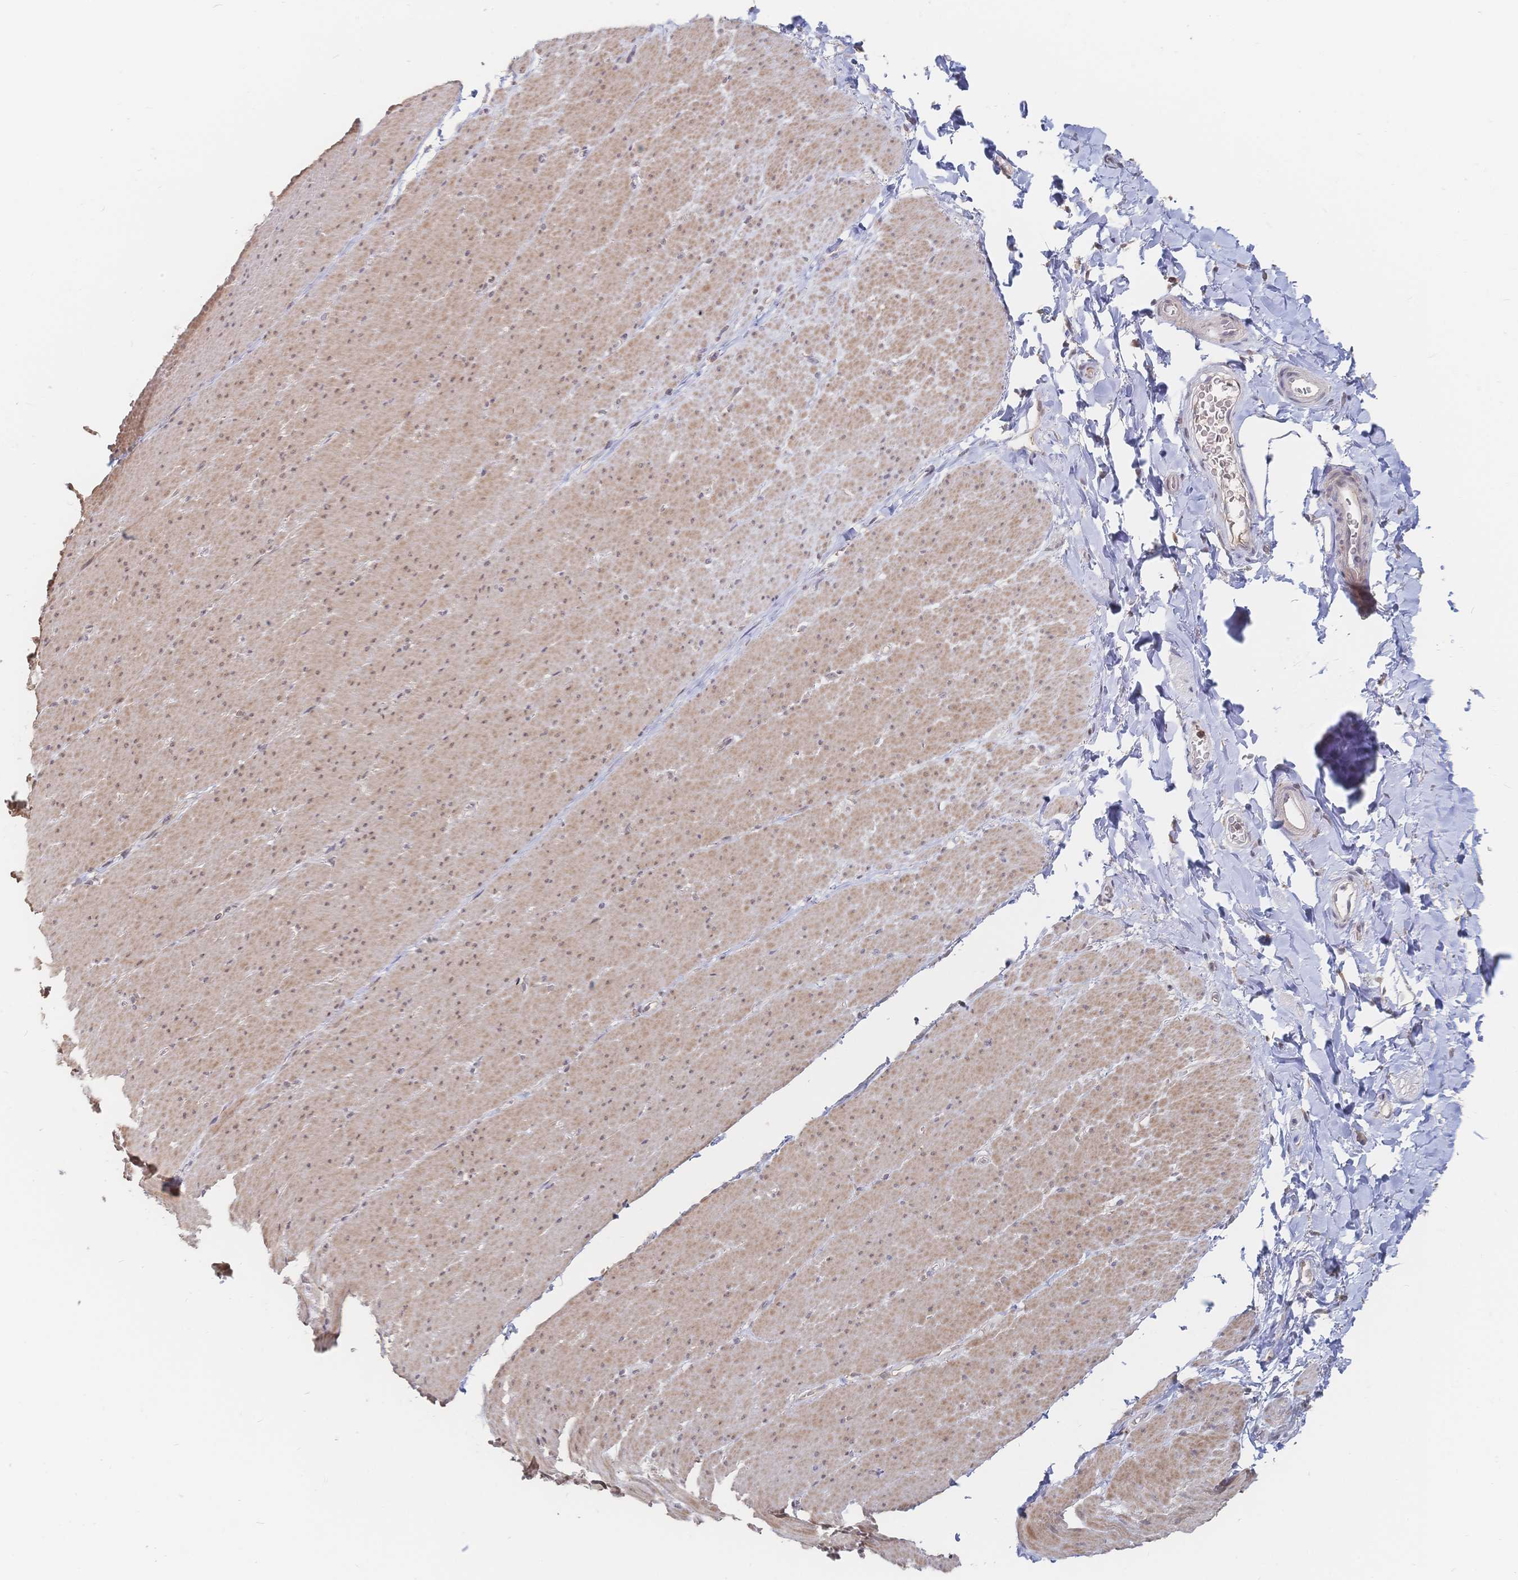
{"staining": {"intensity": "weak", "quantity": ">75%", "location": "cytoplasmic/membranous,nuclear"}, "tissue": "smooth muscle", "cell_type": "Smooth muscle cells", "image_type": "normal", "snomed": [{"axis": "morphology", "description": "Normal tissue, NOS"}, {"axis": "topography", "description": "Smooth muscle"}, {"axis": "topography", "description": "Rectum"}], "caption": "IHC of normal smooth muscle displays low levels of weak cytoplasmic/membranous,nuclear positivity in about >75% of smooth muscle cells.", "gene": "LRP5", "patient": {"sex": "male", "age": 53}}